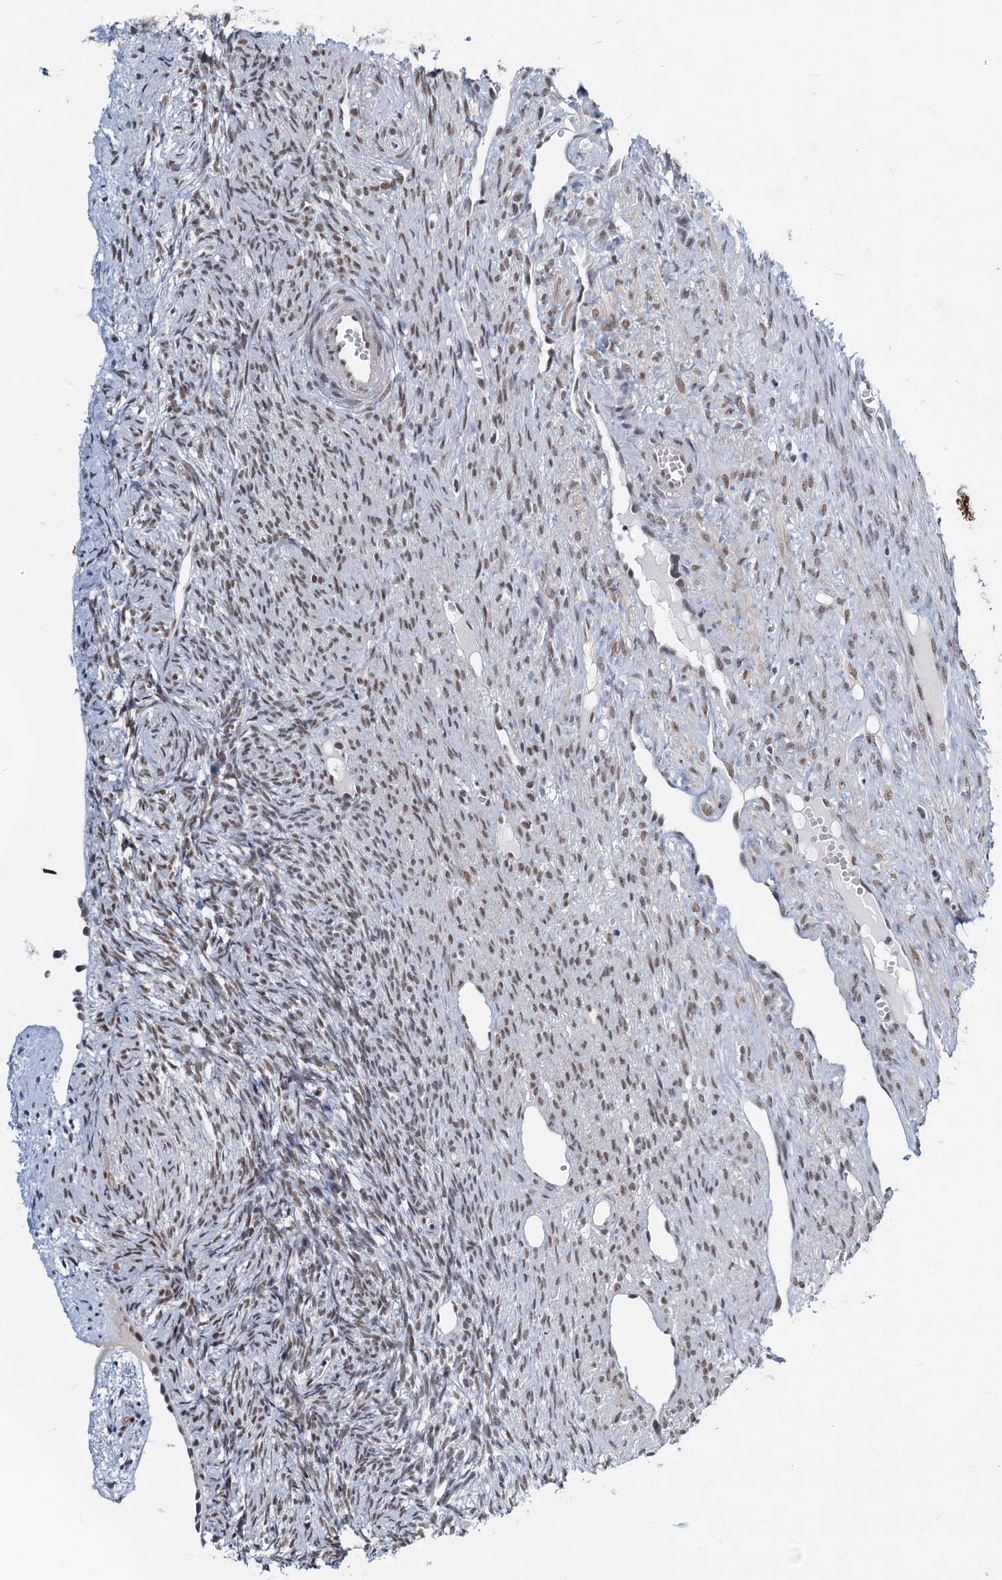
{"staining": {"intensity": "weak", "quantity": "25%-75%", "location": "nuclear"}, "tissue": "ovary", "cell_type": "Ovarian stroma cells", "image_type": "normal", "snomed": [{"axis": "morphology", "description": "Normal tissue, NOS"}, {"axis": "topography", "description": "Ovary"}], "caption": "The image demonstrates immunohistochemical staining of benign ovary. There is weak nuclear staining is seen in about 25%-75% of ovarian stroma cells.", "gene": "METTL14", "patient": {"sex": "female", "age": 51}}